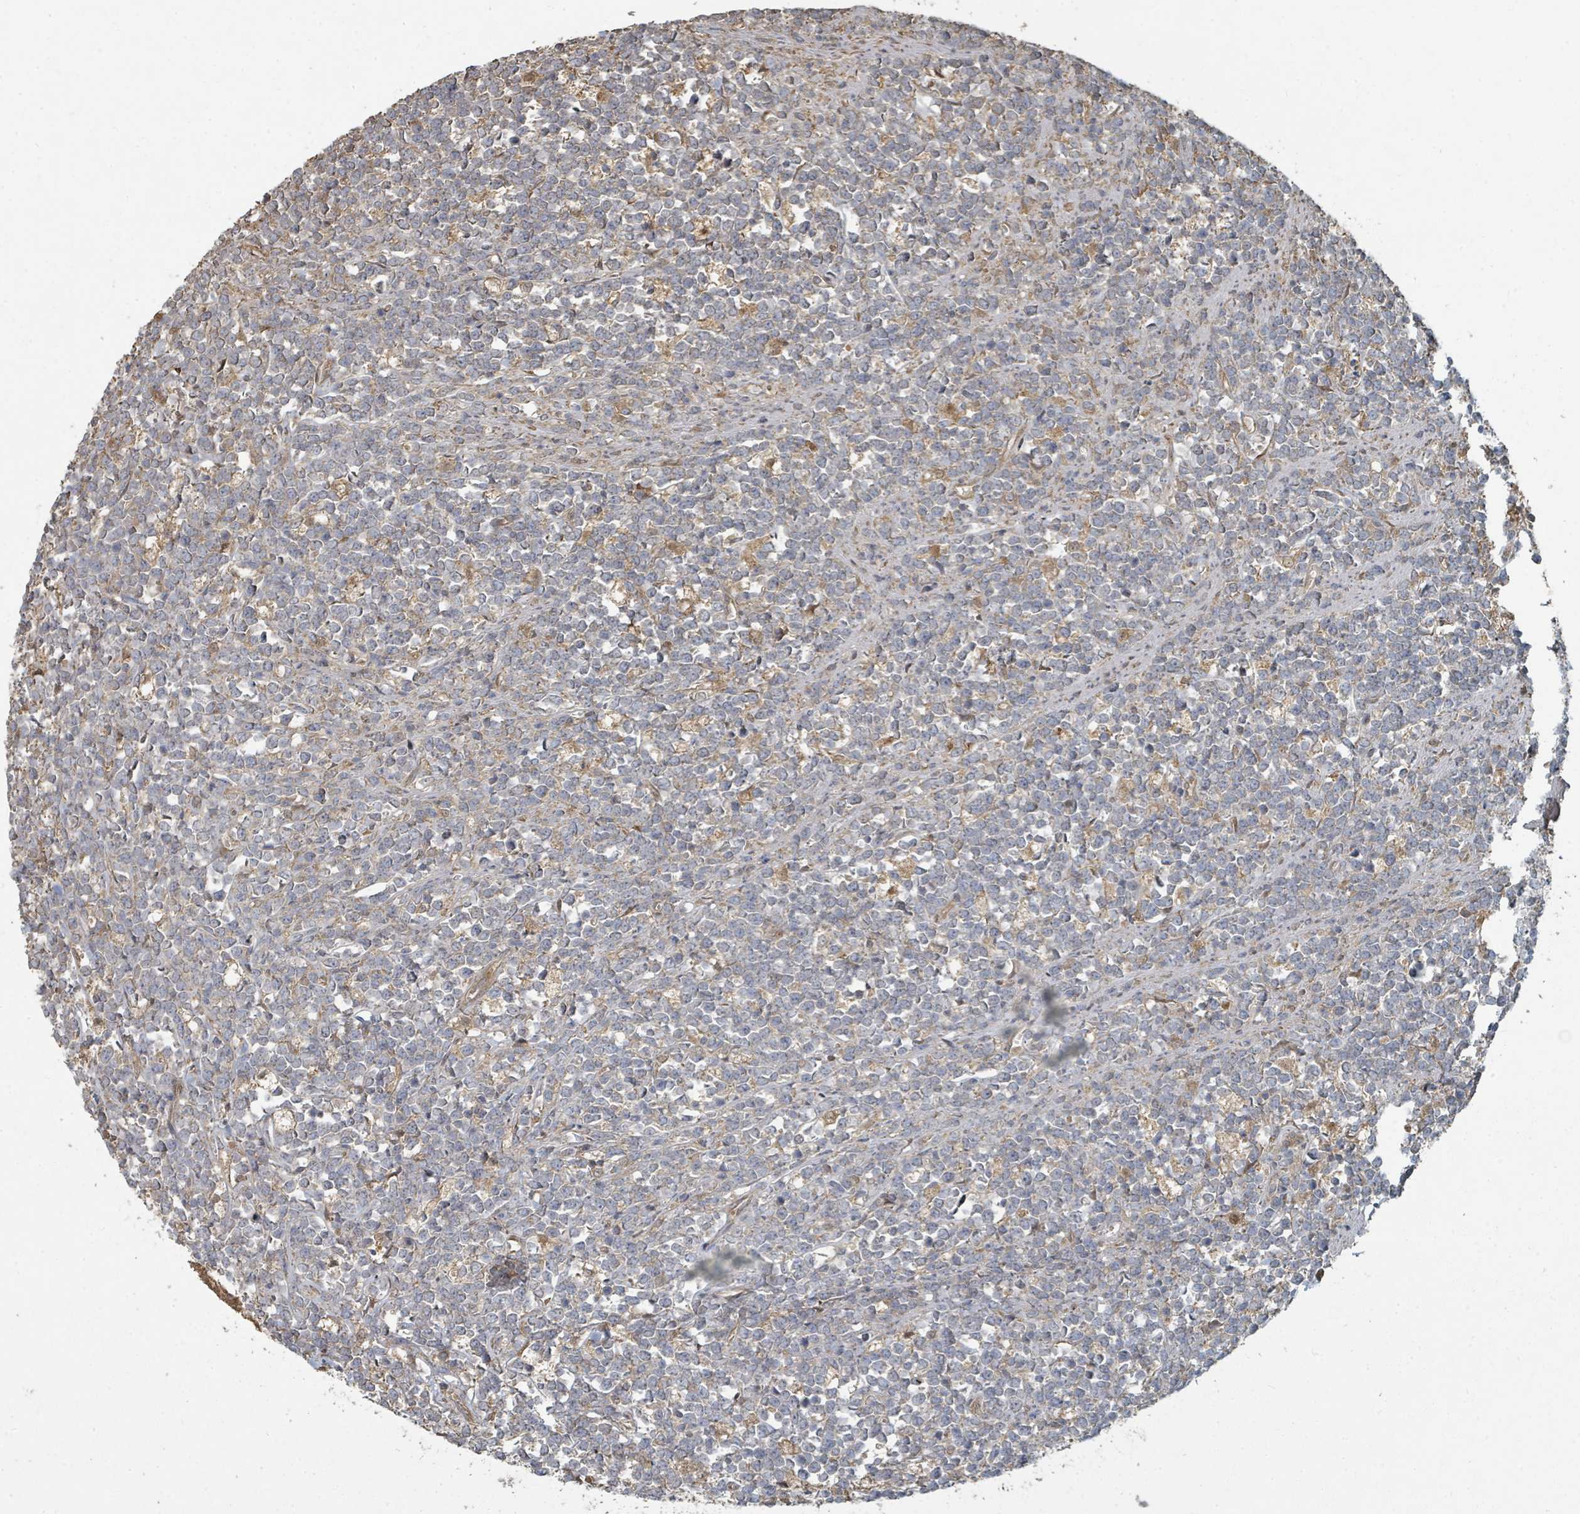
{"staining": {"intensity": "negative", "quantity": "none", "location": "none"}, "tissue": "lymphoma", "cell_type": "Tumor cells", "image_type": "cancer", "snomed": [{"axis": "morphology", "description": "Malignant lymphoma, non-Hodgkin's type, High grade"}, {"axis": "topography", "description": "Small intestine"}, {"axis": "topography", "description": "Colon"}], "caption": "Immunohistochemistry photomicrograph of neoplastic tissue: lymphoma stained with DAB shows no significant protein staining in tumor cells.", "gene": "WDFY1", "patient": {"sex": "male", "age": 8}}